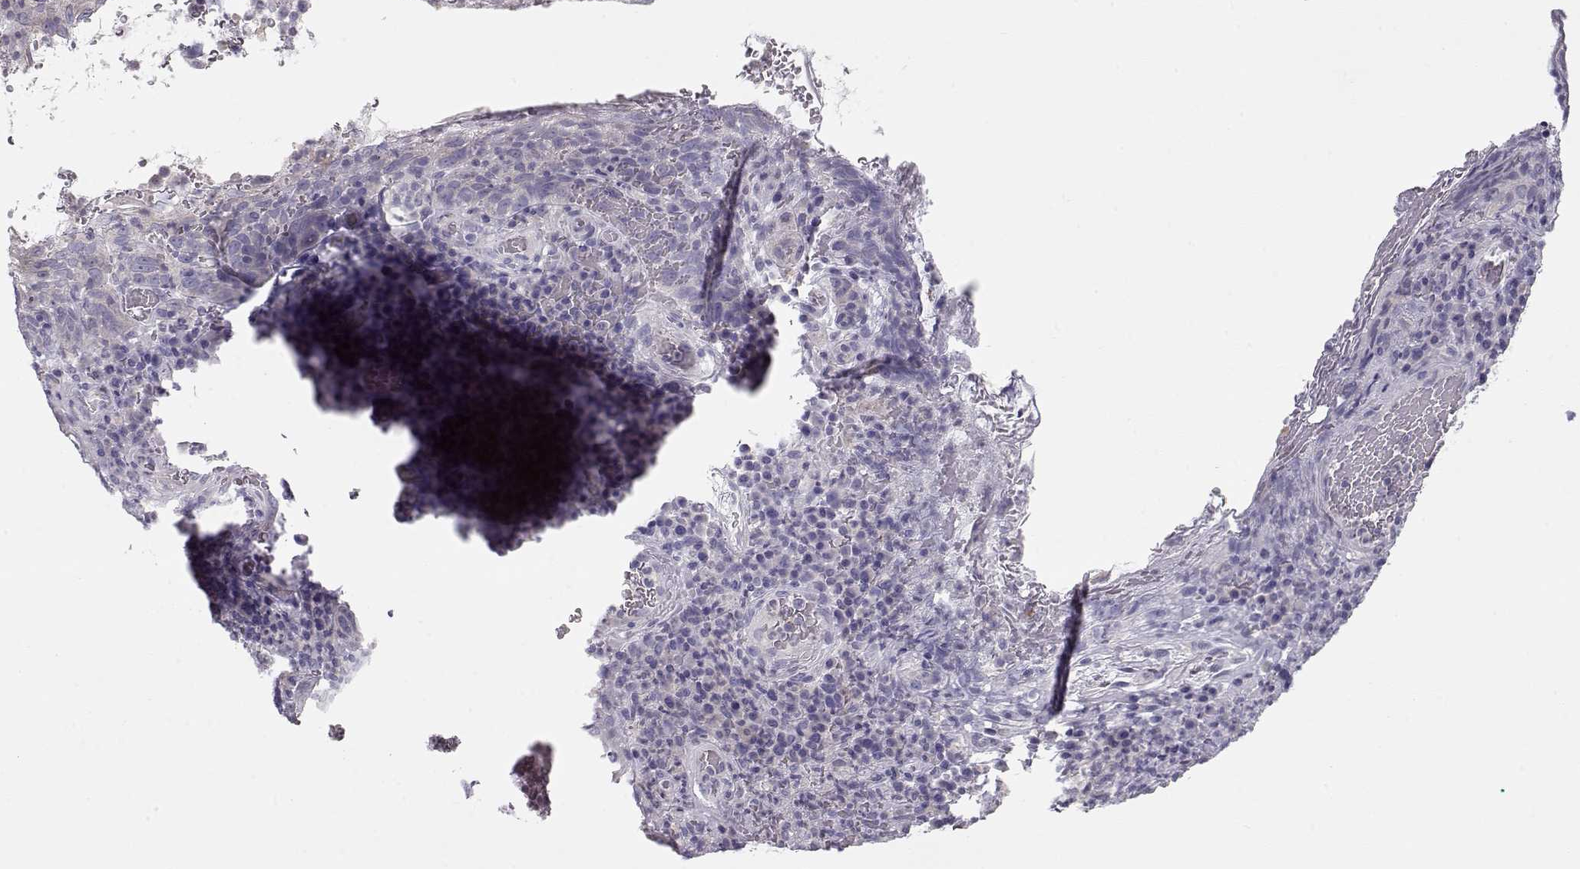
{"staining": {"intensity": "negative", "quantity": "none", "location": "none"}, "tissue": "skin cancer", "cell_type": "Tumor cells", "image_type": "cancer", "snomed": [{"axis": "morphology", "description": "Squamous cell carcinoma, NOS"}, {"axis": "topography", "description": "Skin"}, {"axis": "topography", "description": "Anal"}], "caption": "This is a image of immunohistochemistry staining of skin cancer, which shows no expression in tumor cells. (DAB immunohistochemistry, high magnification).", "gene": "GRK1", "patient": {"sex": "female", "age": 51}}